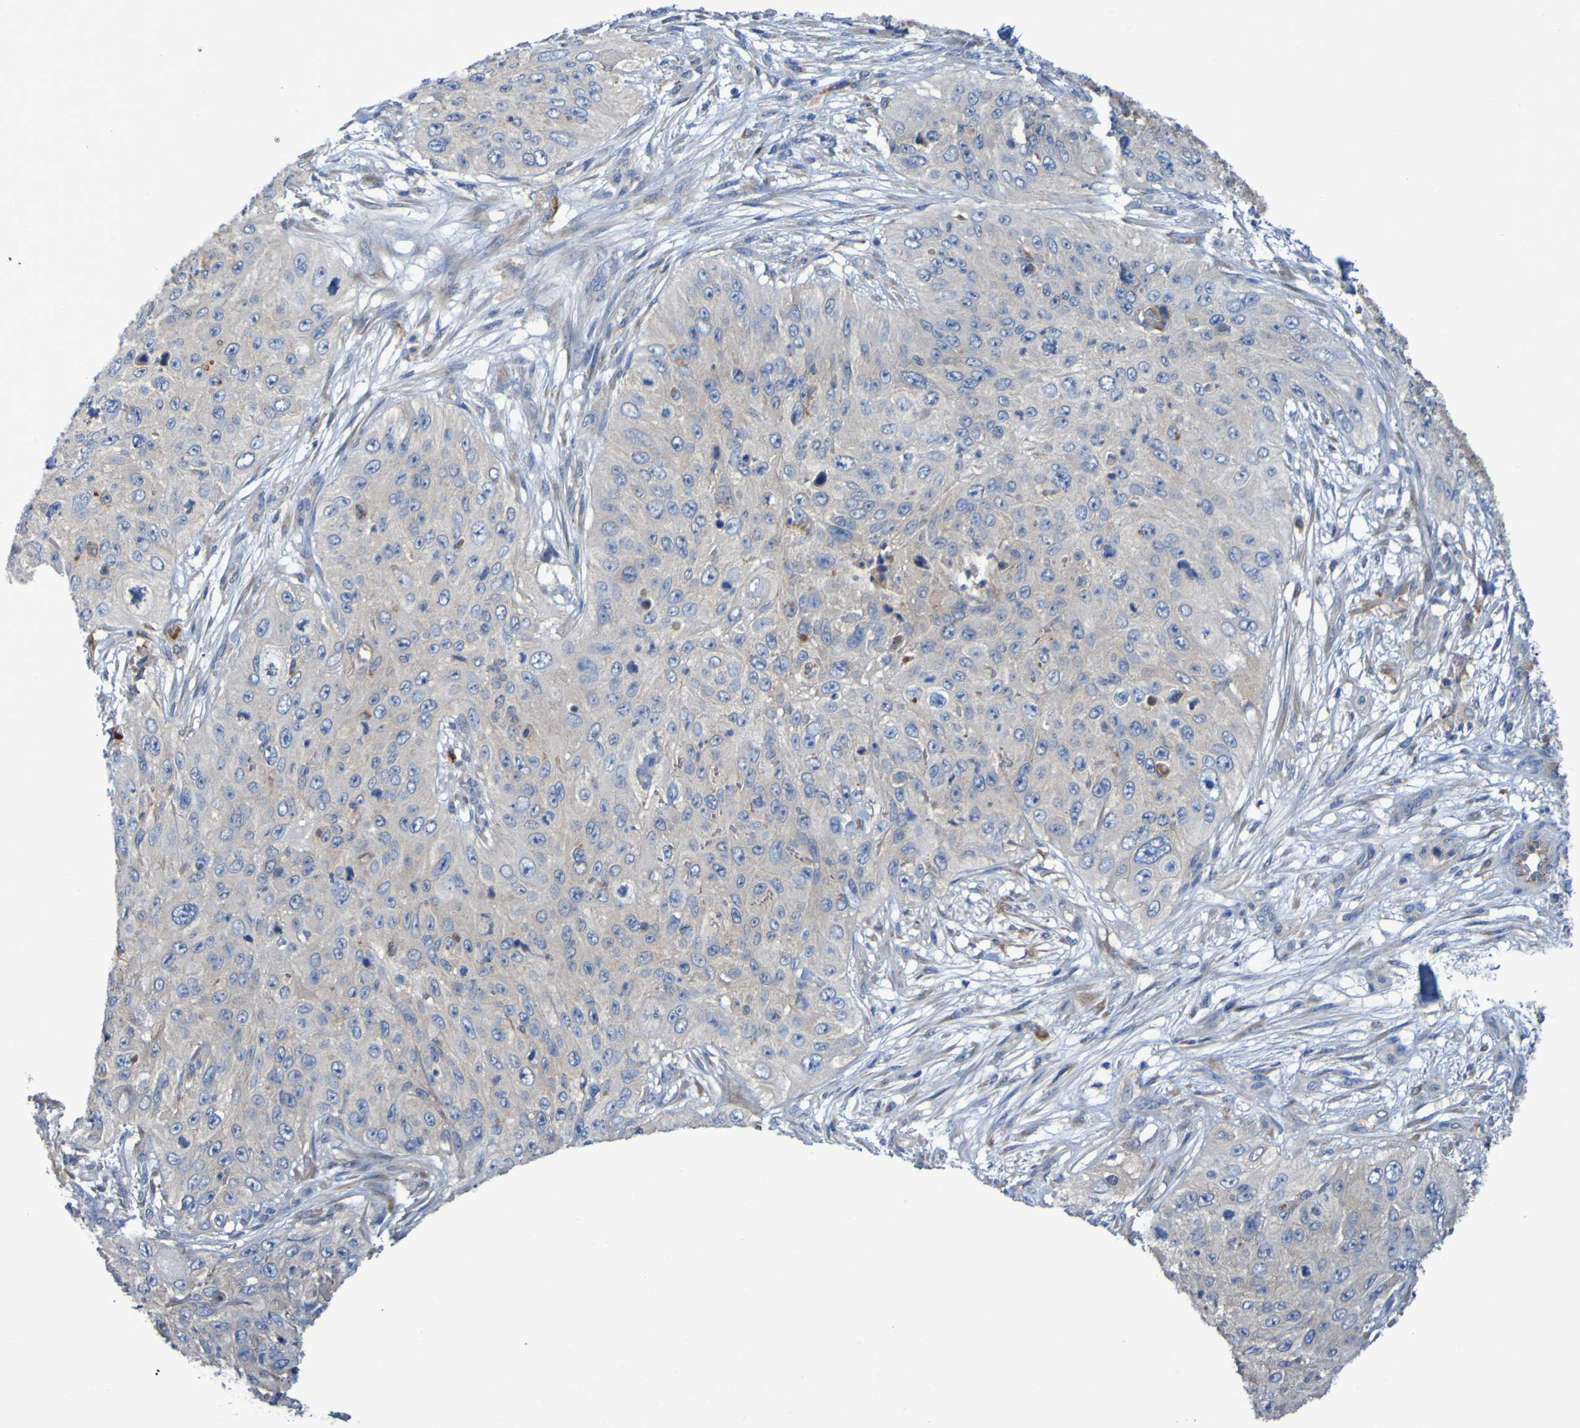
{"staining": {"intensity": "negative", "quantity": "none", "location": "none"}, "tissue": "skin cancer", "cell_type": "Tumor cells", "image_type": "cancer", "snomed": [{"axis": "morphology", "description": "Squamous cell carcinoma, NOS"}, {"axis": "topography", "description": "Skin"}], "caption": "The immunohistochemistry photomicrograph has no significant staining in tumor cells of skin squamous cell carcinoma tissue. (DAB immunohistochemistry (IHC), high magnification).", "gene": "ARHGEF16", "patient": {"sex": "female", "age": 80}}